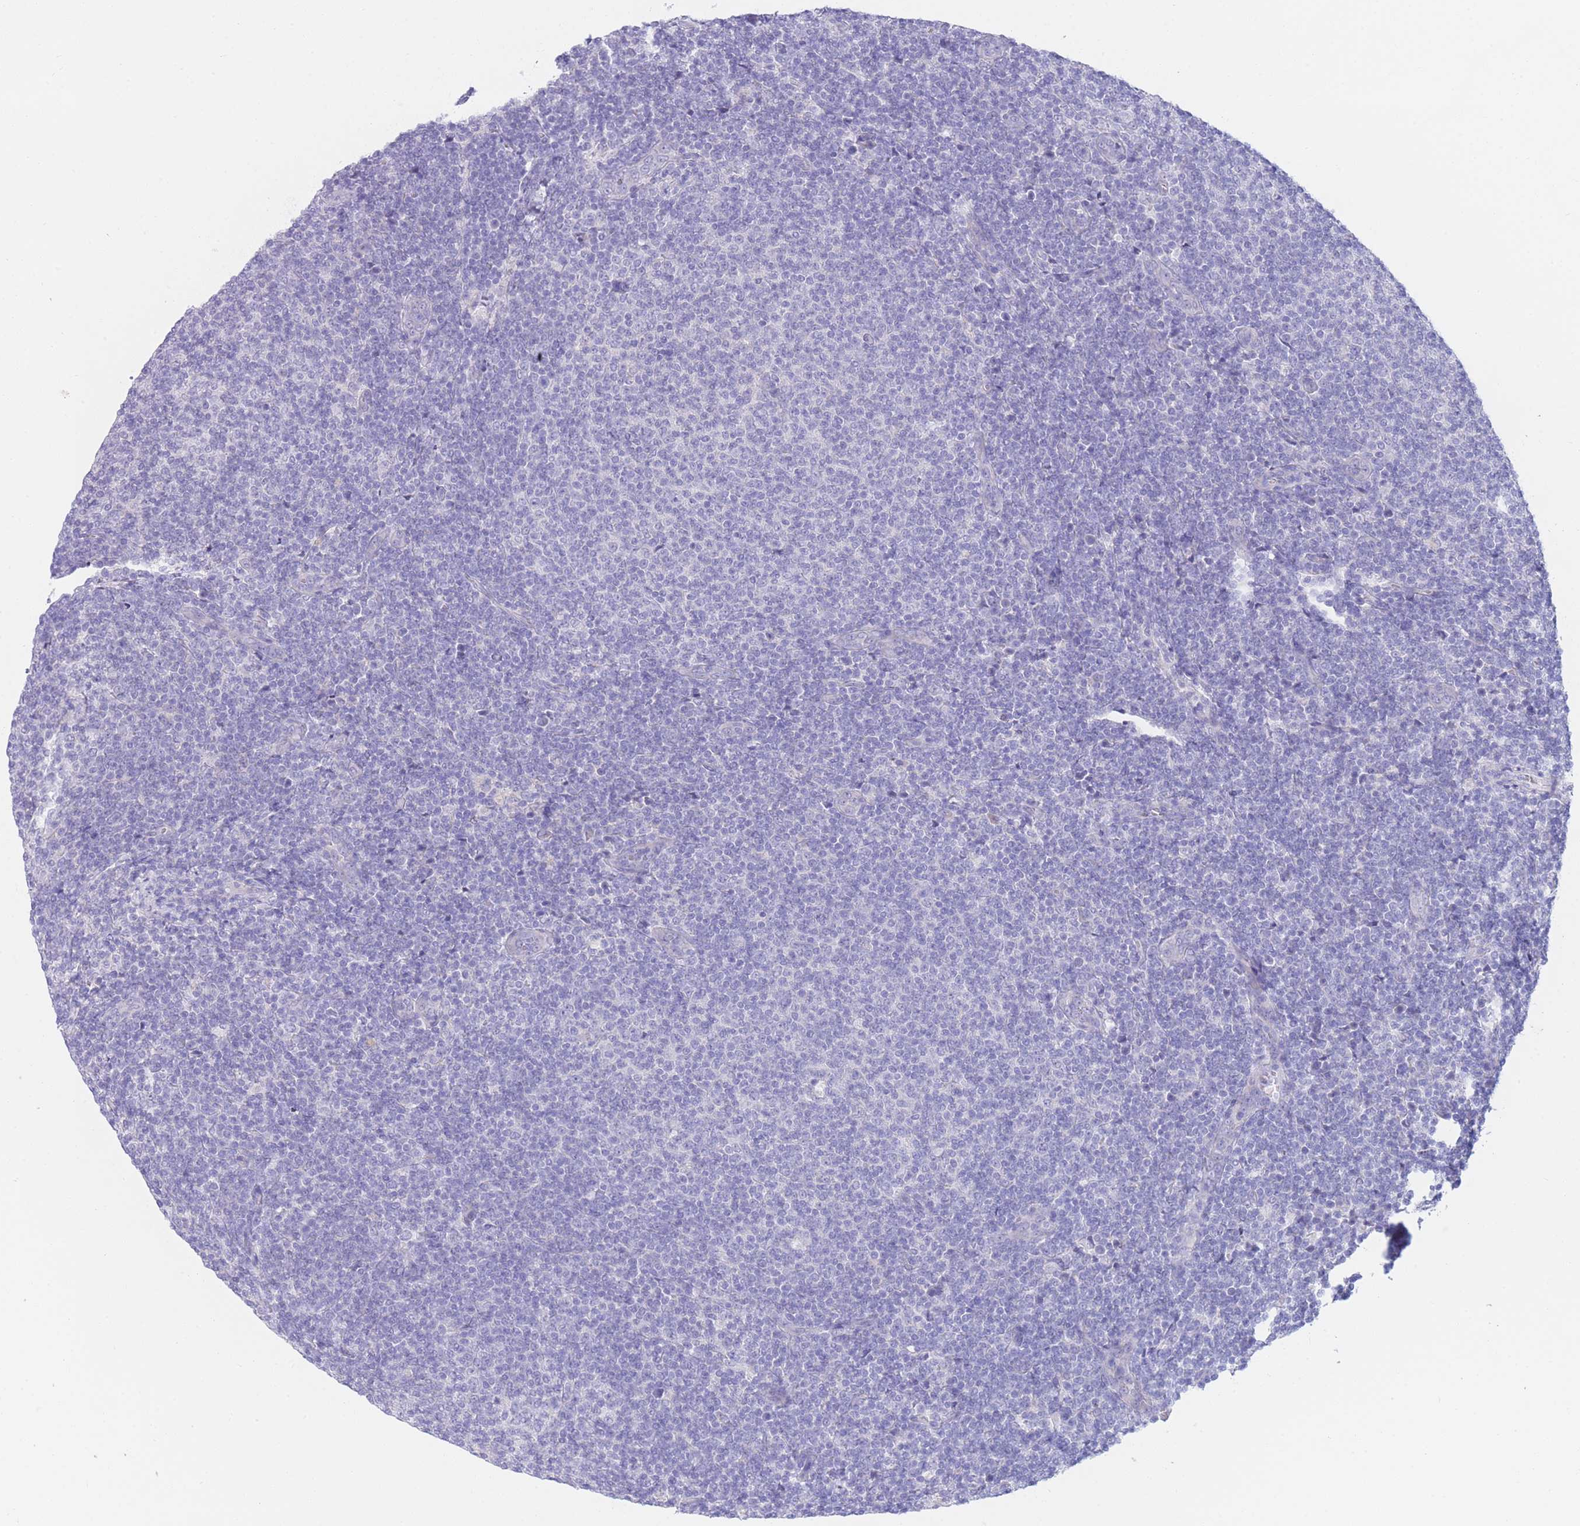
{"staining": {"intensity": "negative", "quantity": "none", "location": "none"}, "tissue": "lymphoma", "cell_type": "Tumor cells", "image_type": "cancer", "snomed": [{"axis": "morphology", "description": "Malignant lymphoma, non-Hodgkin's type, Low grade"}, {"axis": "topography", "description": "Lymph node"}], "caption": "Photomicrograph shows no protein positivity in tumor cells of low-grade malignant lymphoma, non-Hodgkin's type tissue.", "gene": "PCDHB3", "patient": {"sex": "male", "age": 66}}